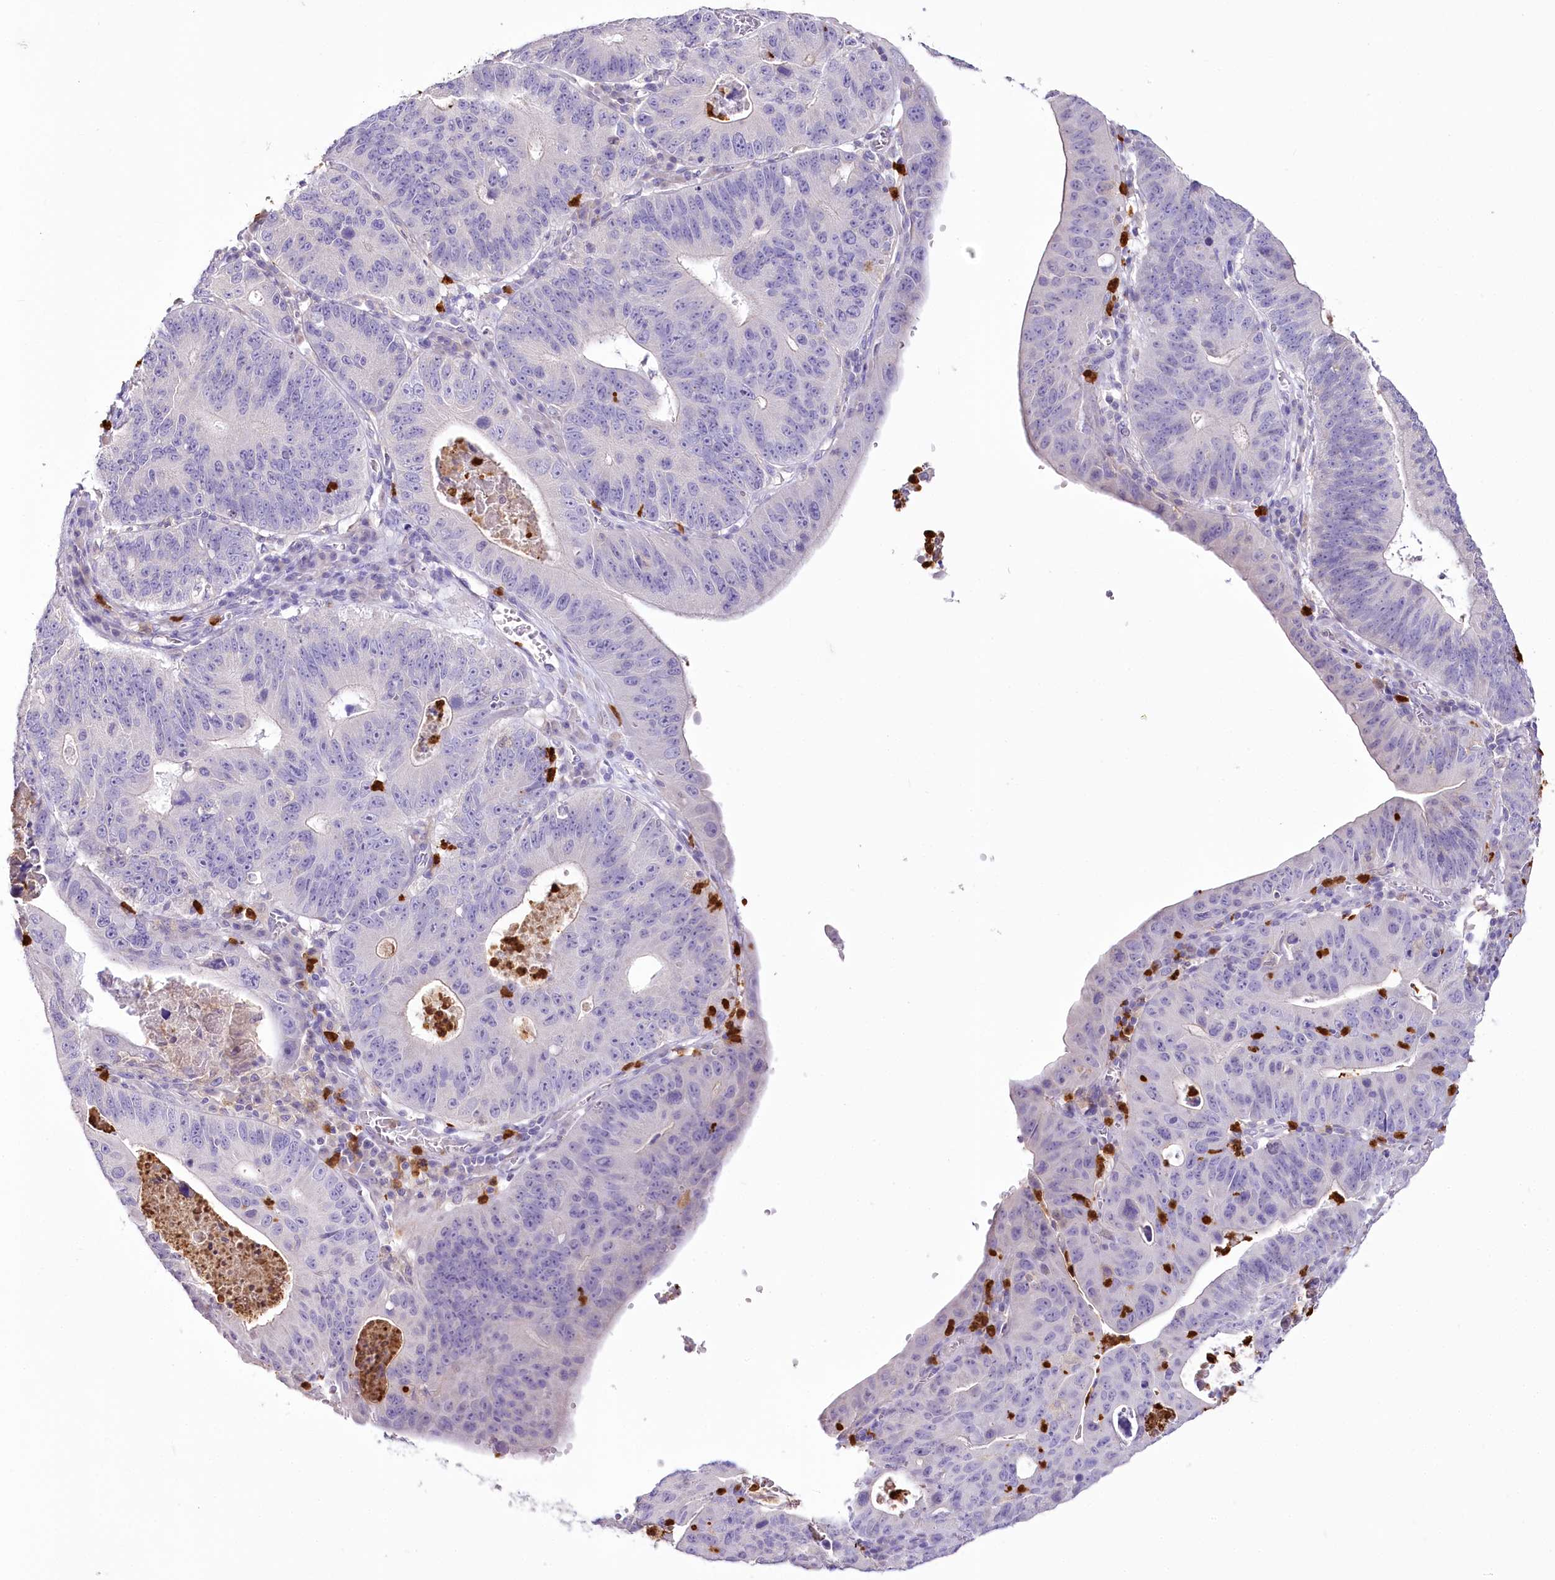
{"staining": {"intensity": "negative", "quantity": "none", "location": "none"}, "tissue": "stomach cancer", "cell_type": "Tumor cells", "image_type": "cancer", "snomed": [{"axis": "morphology", "description": "Adenocarcinoma, NOS"}, {"axis": "topography", "description": "Stomach"}], "caption": "High magnification brightfield microscopy of stomach adenocarcinoma stained with DAB (3,3'-diaminobenzidine) (brown) and counterstained with hematoxylin (blue): tumor cells show no significant positivity.", "gene": "DPYD", "patient": {"sex": "male", "age": 59}}